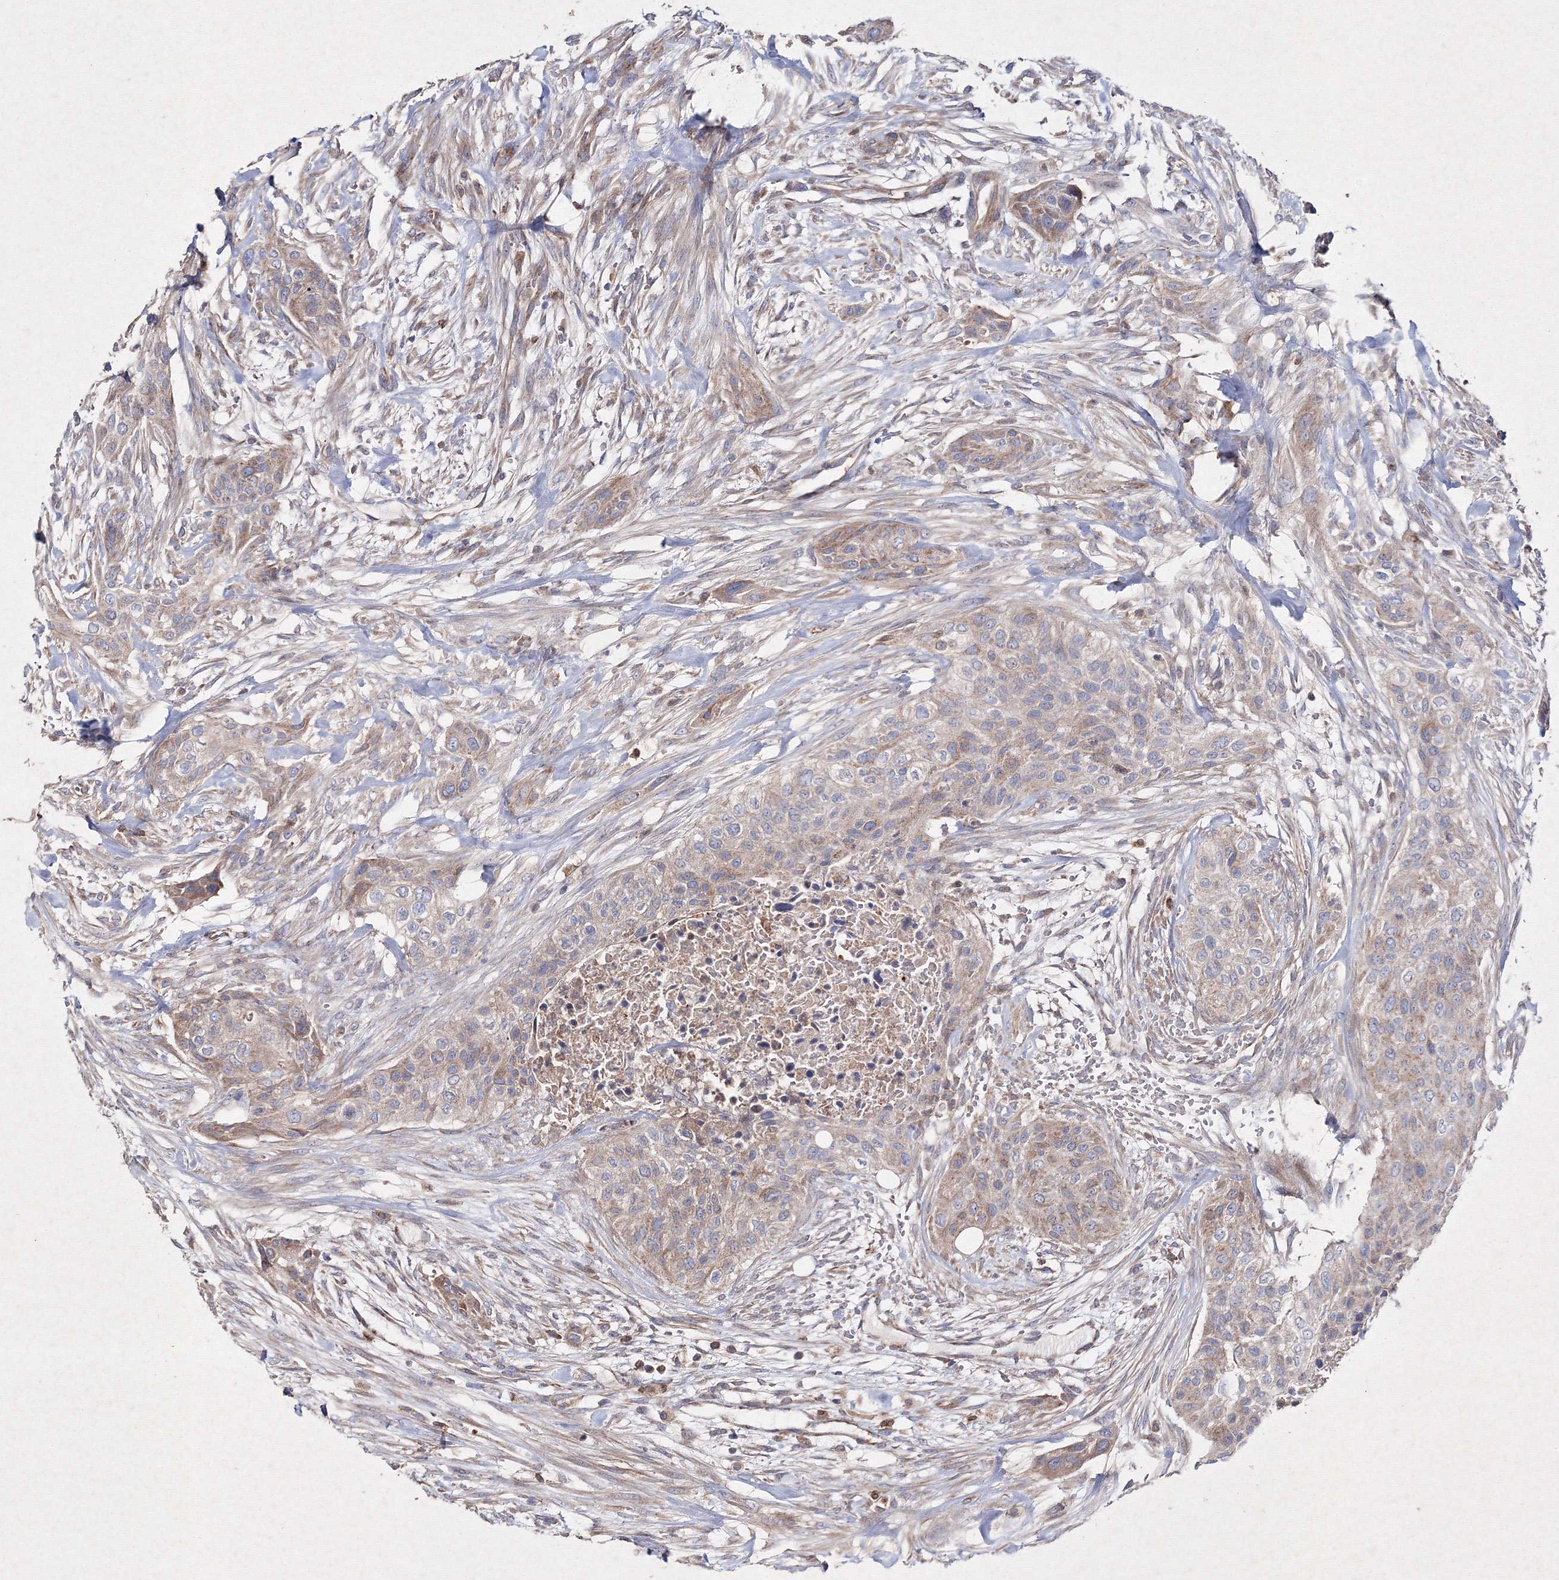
{"staining": {"intensity": "weak", "quantity": "25%-75%", "location": "cytoplasmic/membranous"}, "tissue": "urothelial cancer", "cell_type": "Tumor cells", "image_type": "cancer", "snomed": [{"axis": "morphology", "description": "Urothelial carcinoma, High grade"}, {"axis": "topography", "description": "Urinary bladder"}], "caption": "A histopathology image showing weak cytoplasmic/membranous positivity in approximately 25%-75% of tumor cells in urothelial carcinoma (high-grade), as visualized by brown immunohistochemical staining.", "gene": "GFM1", "patient": {"sex": "male", "age": 35}}